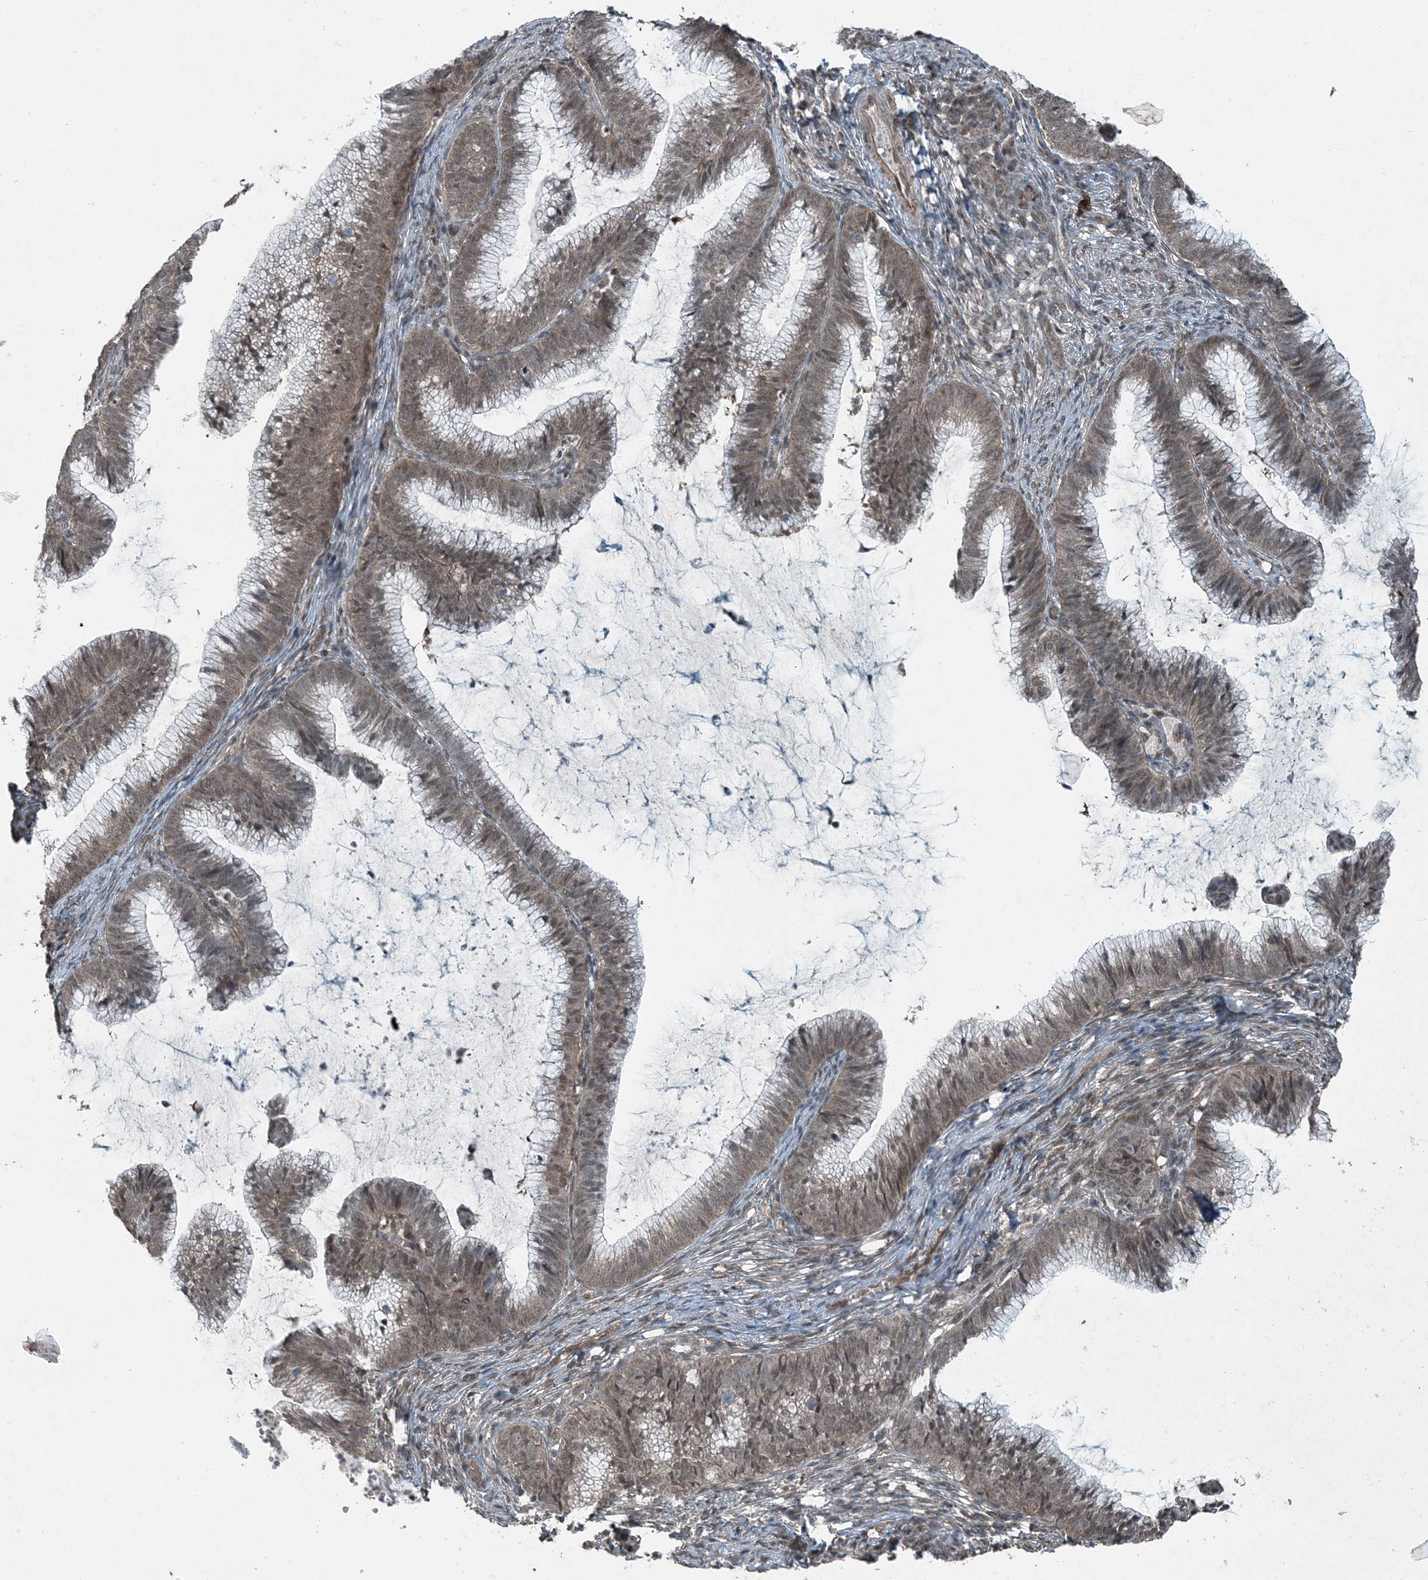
{"staining": {"intensity": "weak", "quantity": ">75%", "location": "cytoplasmic/membranous,nuclear"}, "tissue": "cervical cancer", "cell_type": "Tumor cells", "image_type": "cancer", "snomed": [{"axis": "morphology", "description": "Adenocarcinoma, NOS"}, {"axis": "topography", "description": "Cervix"}], "caption": "About >75% of tumor cells in cervical cancer (adenocarcinoma) reveal weak cytoplasmic/membranous and nuclear protein expression as visualized by brown immunohistochemical staining.", "gene": "COPS7B", "patient": {"sex": "female", "age": 36}}